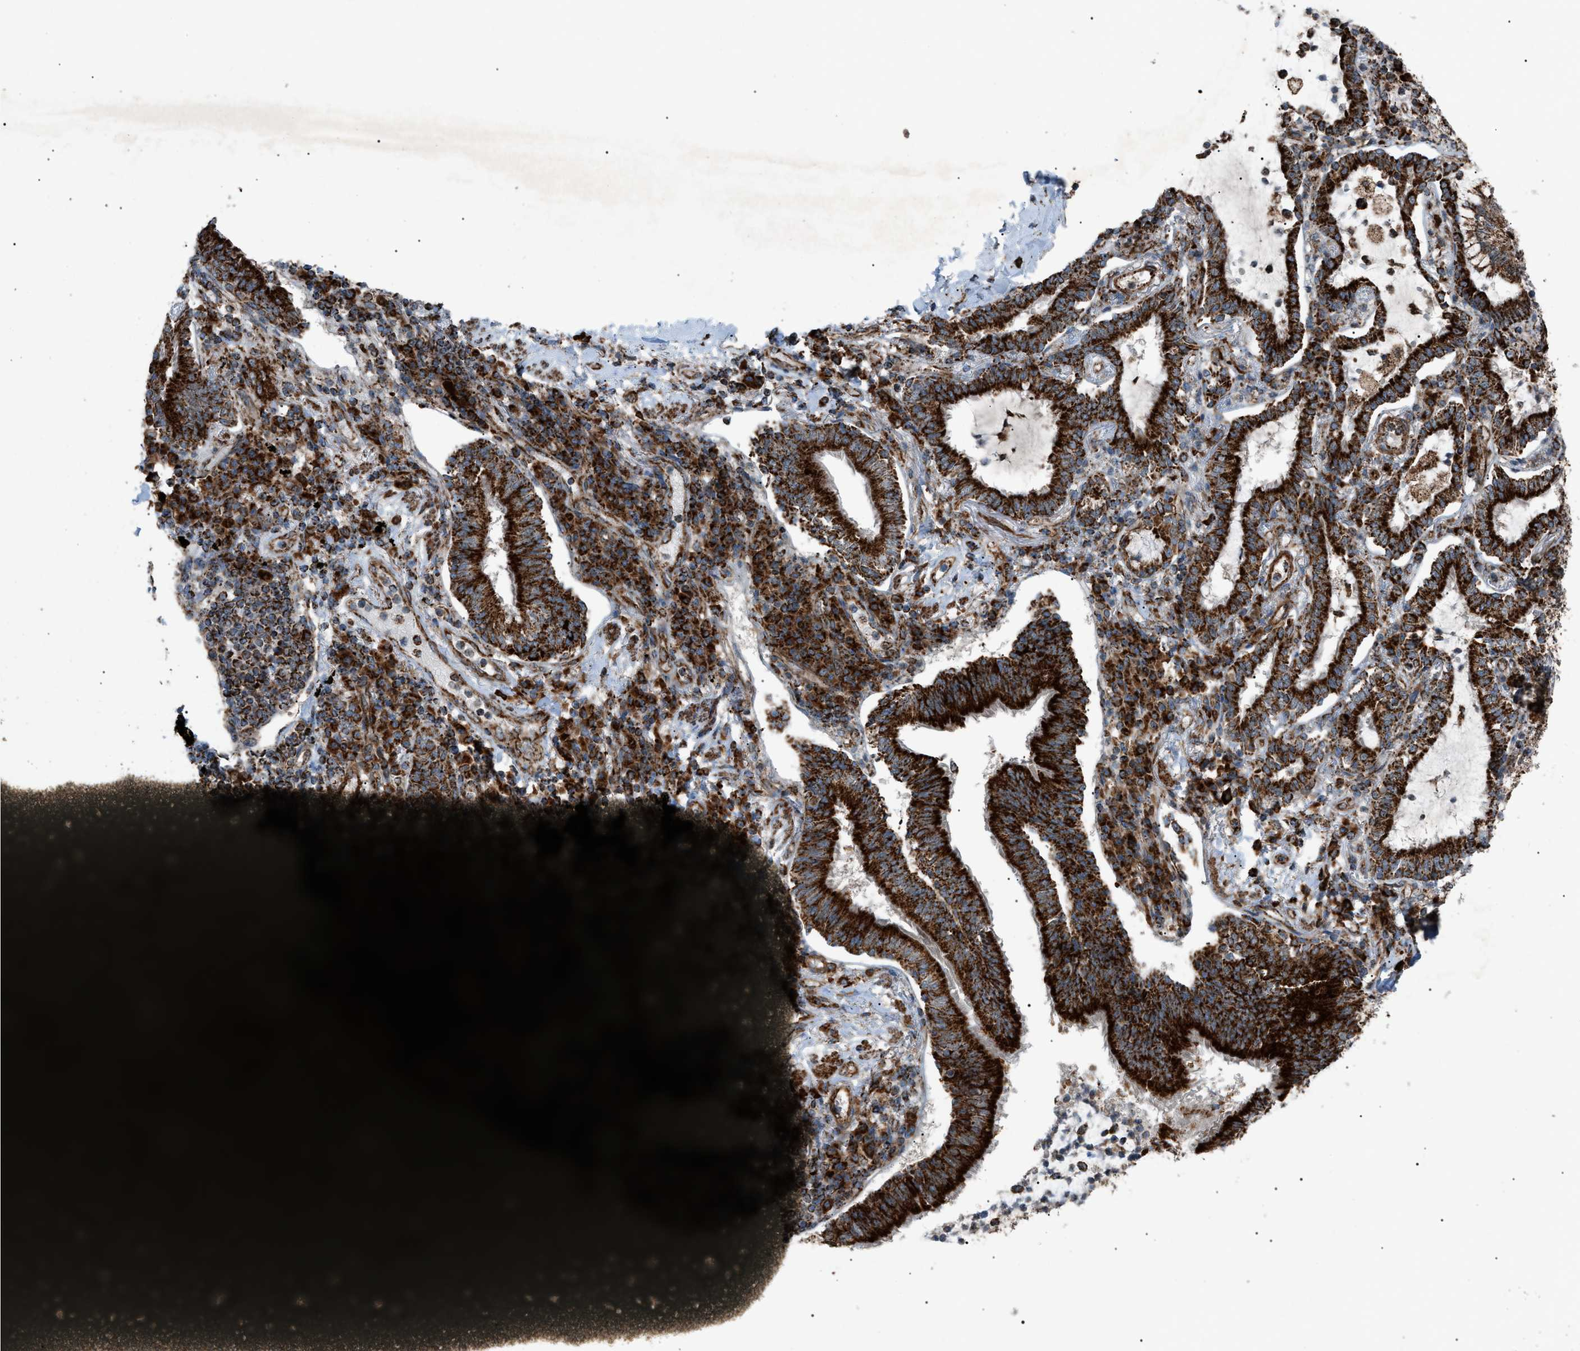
{"staining": {"intensity": "strong", "quantity": ">75%", "location": "cytoplasmic/membranous"}, "tissue": "lung cancer", "cell_type": "Tumor cells", "image_type": "cancer", "snomed": [{"axis": "morphology", "description": "Normal tissue, NOS"}, {"axis": "morphology", "description": "Adenocarcinoma, NOS"}, {"axis": "topography", "description": "Bronchus"}, {"axis": "topography", "description": "Lung"}], "caption": "High-power microscopy captured an IHC histopathology image of lung cancer (adenocarcinoma), revealing strong cytoplasmic/membranous positivity in approximately >75% of tumor cells. The protein is stained brown, and the nuclei are stained in blue (DAB (3,3'-diaminobenzidine) IHC with brightfield microscopy, high magnification).", "gene": "C1GALT1C1", "patient": {"sex": "female", "age": 70}}